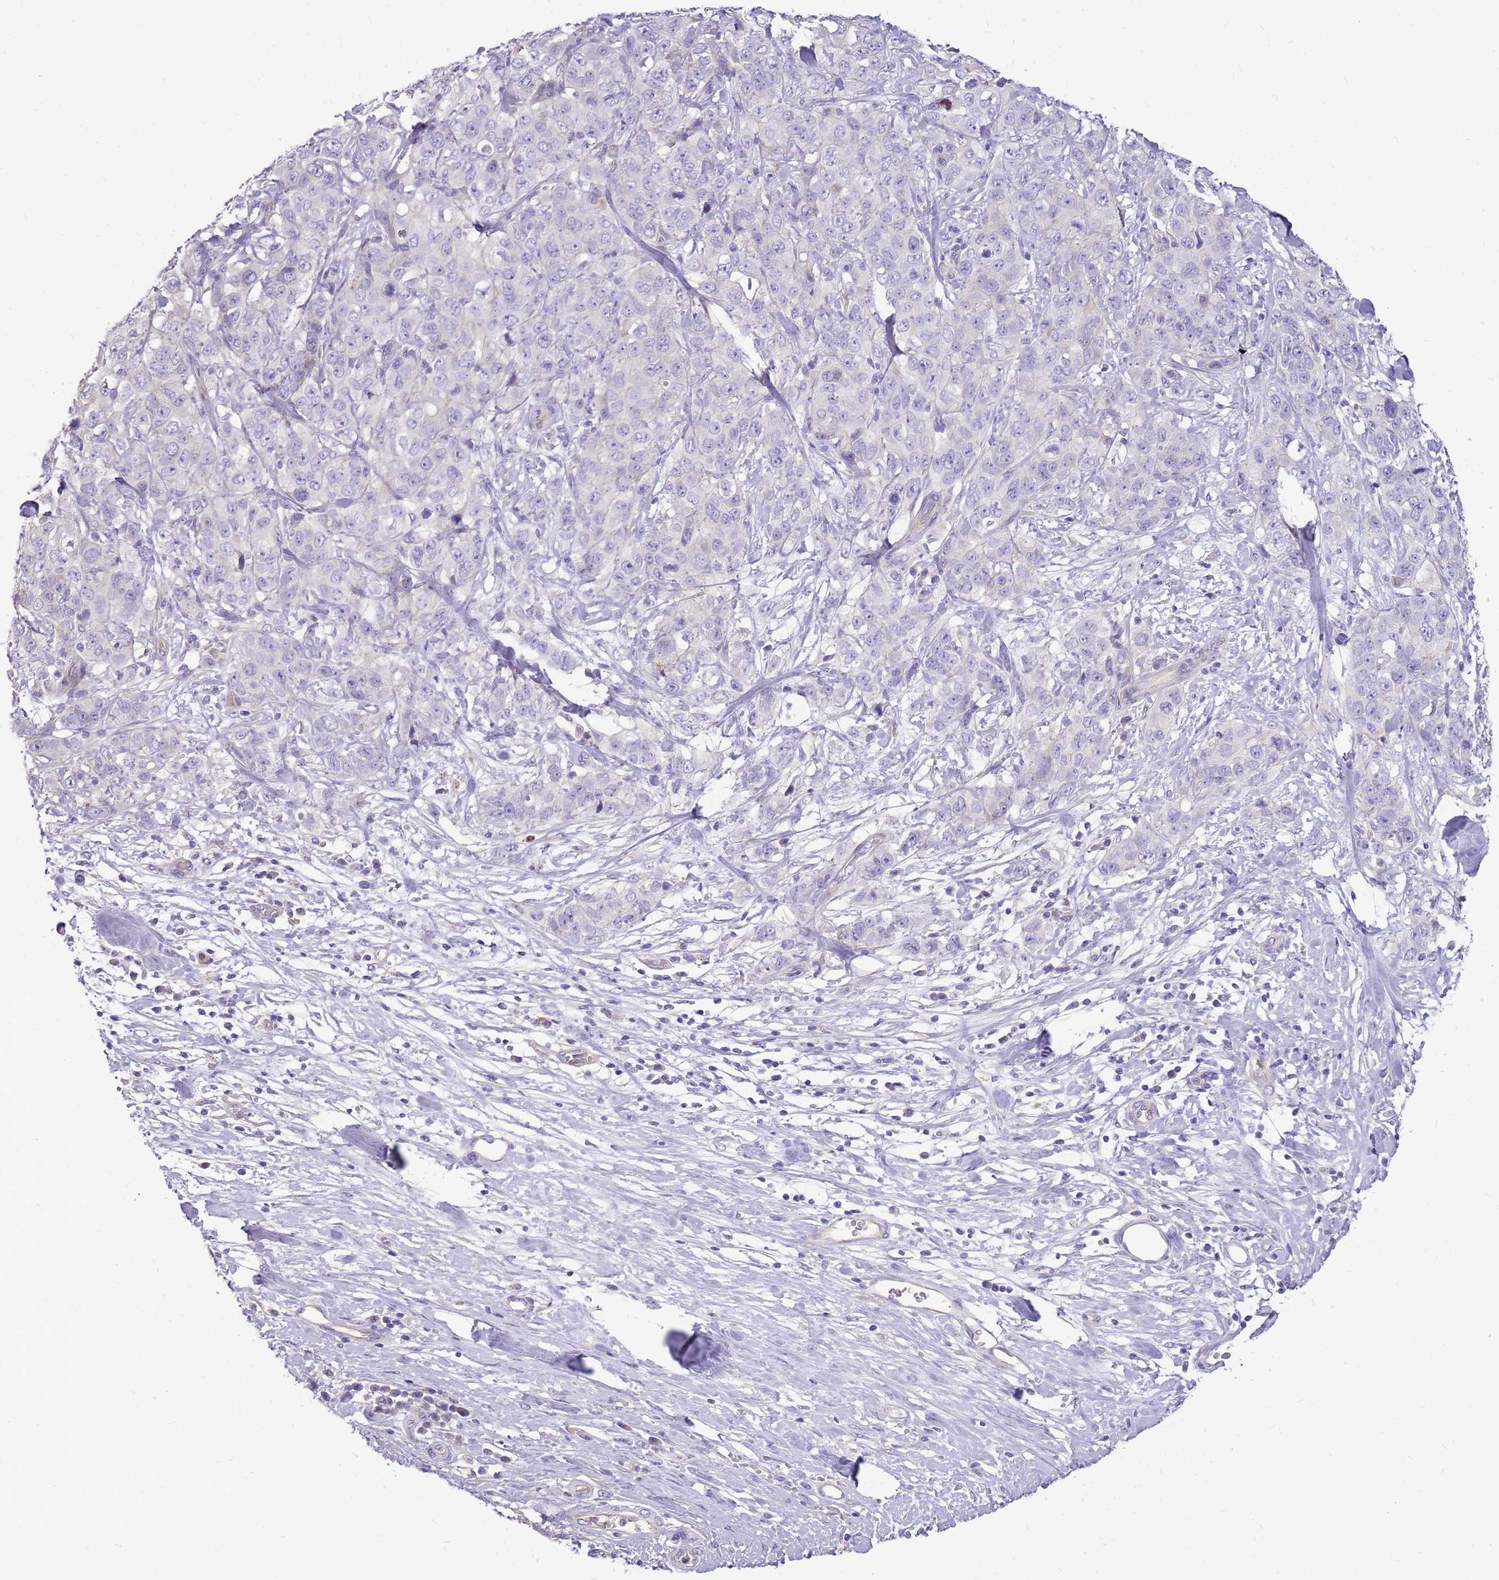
{"staining": {"intensity": "negative", "quantity": "none", "location": "none"}, "tissue": "stomach cancer", "cell_type": "Tumor cells", "image_type": "cancer", "snomed": [{"axis": "morphology", "description": "Adenocarcinoma, NOS"}, {"axis": "topography", "description": "Stomach"}], "caption": "Tumor cells are negative for protein expression in human adenocarcinoma (stomach).", "gene": "NTN4", "patient": {"sex": "male", "age": 48}}